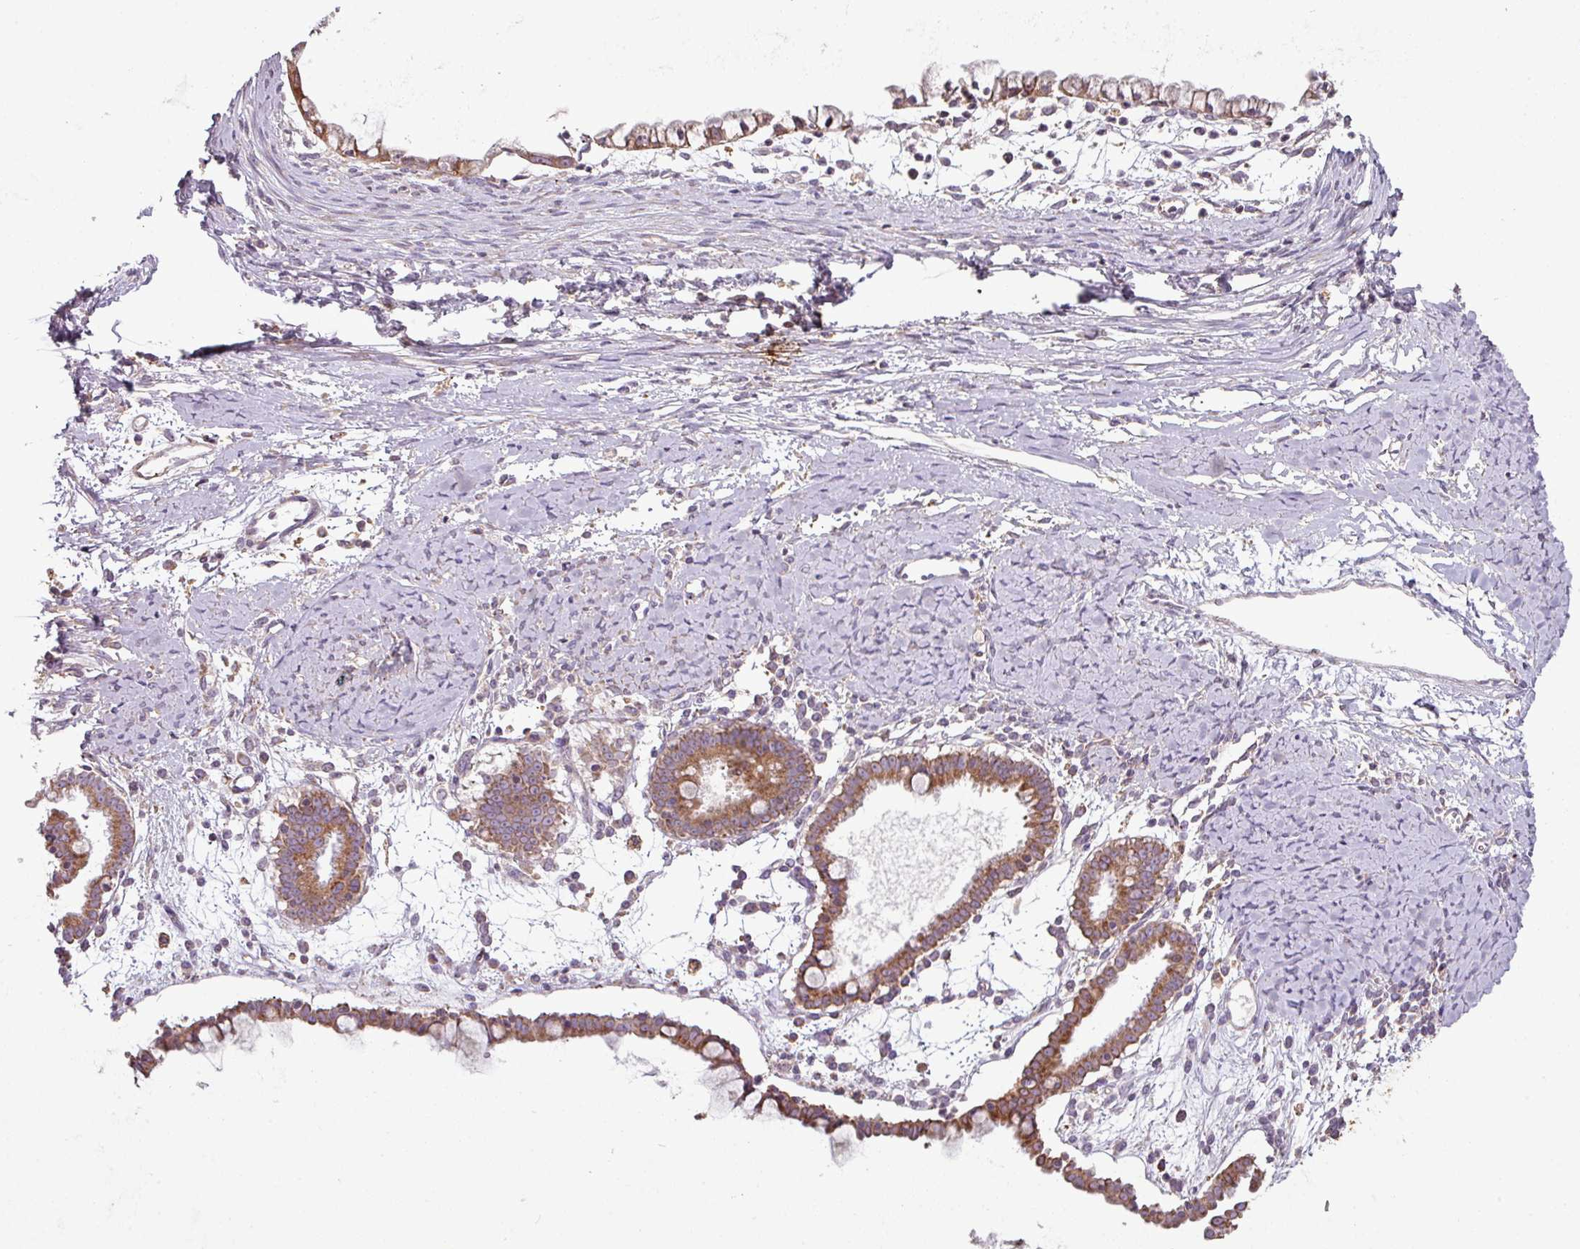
{"staining": {"intensity": "strong", "quantity": ">75%", "location": "cytoplasmic/membranous"}, "tissue": "ovarian cancer", "cell_type": "Tumor cells", "image_type": "cancer", "snomed": [{"axis": "morphology", "description": "Cystadenocarcinoma, mucinous, NOS"}, {"axis": "topography", "description": "Ovary"}], "caption": "Immunohistochemistry (IHC) image of neoplastic tissue: mucinous cystadenocarcinoma (ovarian) stained using immunohistochemistry shows high levels of strong protein expression localized specifically in the cytoplasmic/membranous of tumor cells, appearing as a cytoplasmic/membranous brown color.", "gene": "SQOR", "patient": {"sex": "female", "age": 61}}